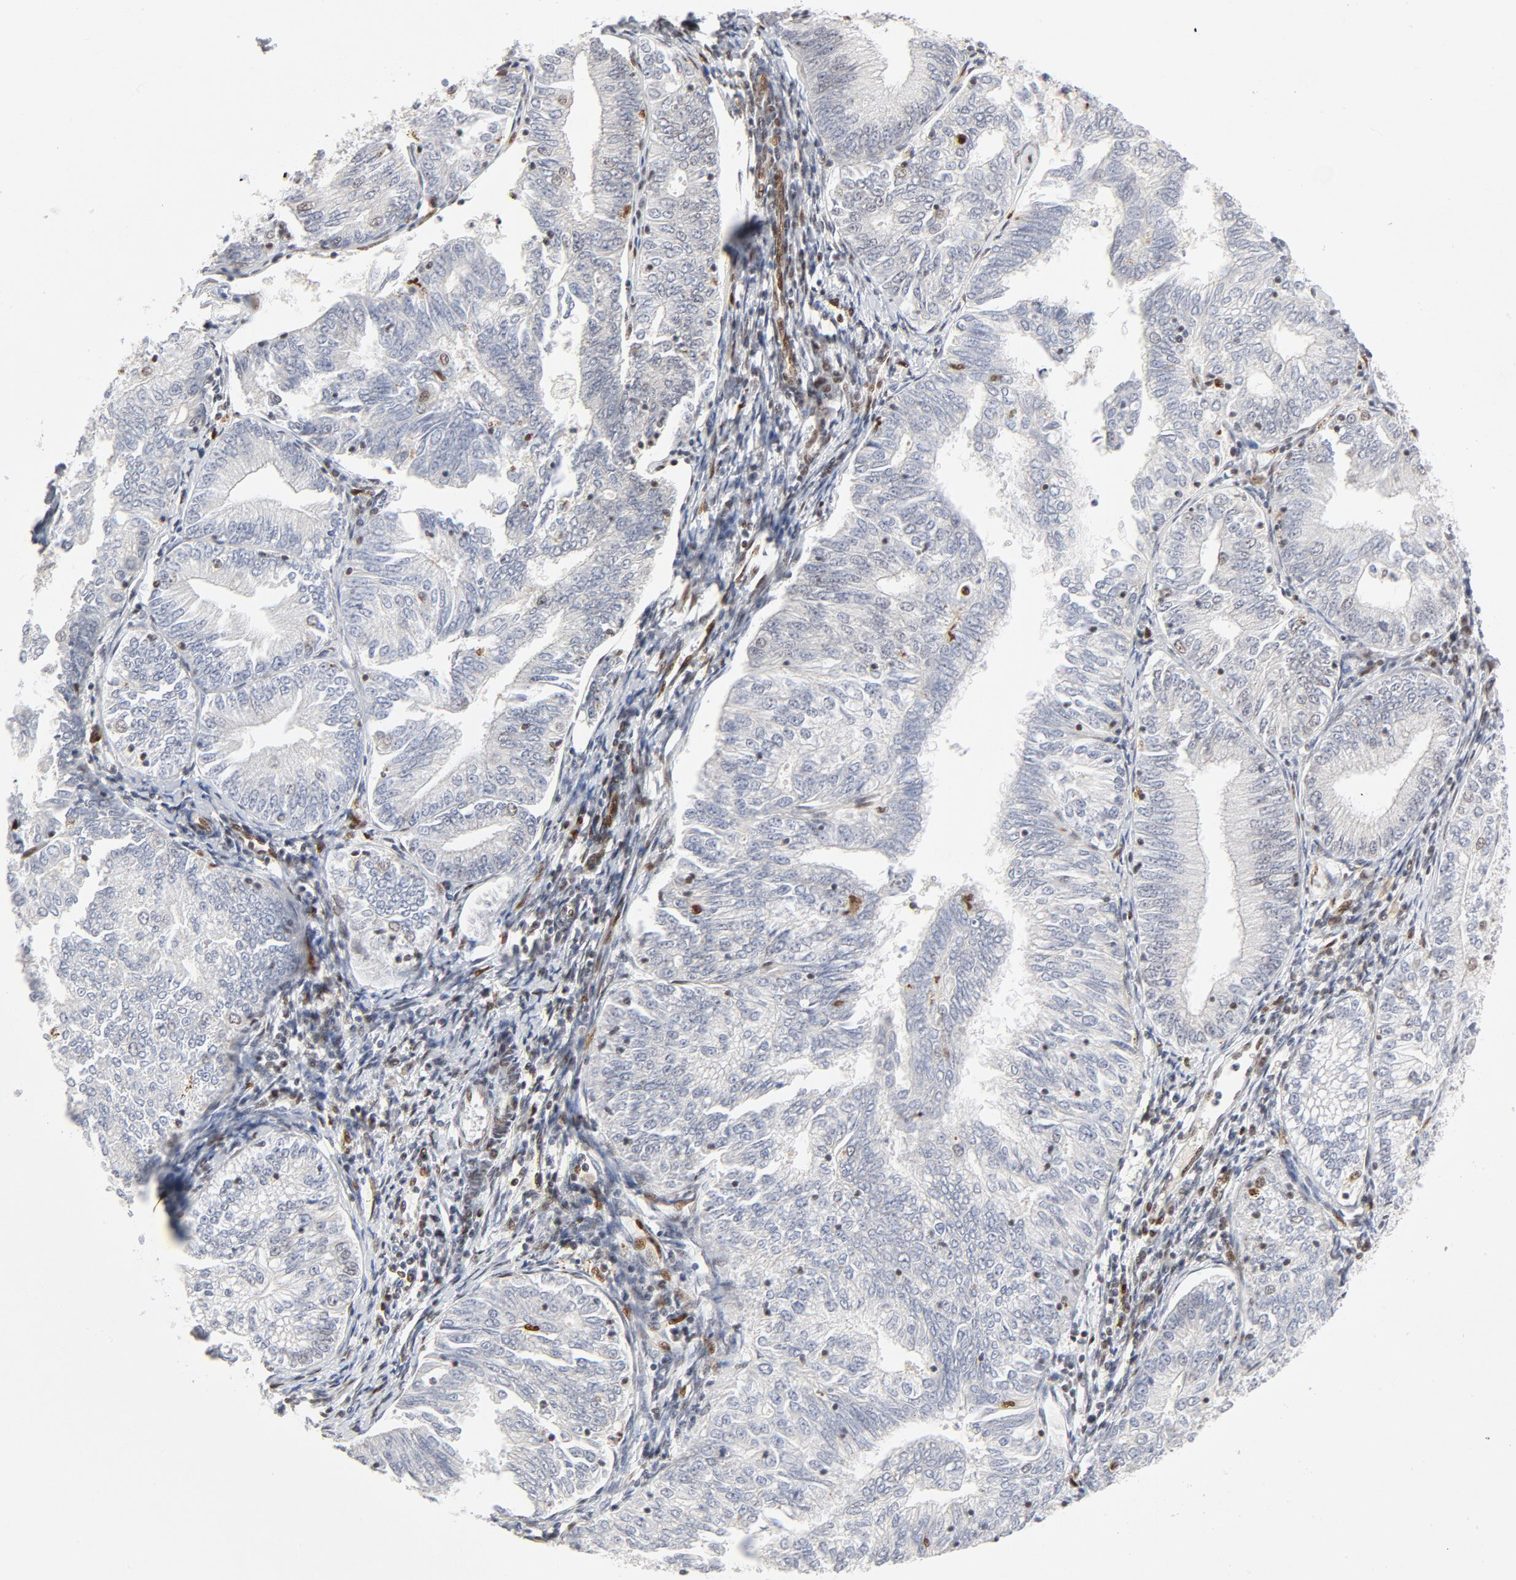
{"staining": {"intensity": "weak", "quantity": "<25%", "location": "nuclear"}, "tissue": "endometrial cancer", "cell_type": "Tumor cells", "image_type": "cancer", "snomed": [{"axis": "morphology", "description": "Adenocarcinoma, NOS"}, {"axis": "topography", "description": "Endometrium"}], "caption": "Adenocarcinoma (endometrial) stained for a protein using immunohistochemistry reveals no staining tumor cells.", "gene": "MEF2A", "patient": {"sex": "female", "age": 69}}